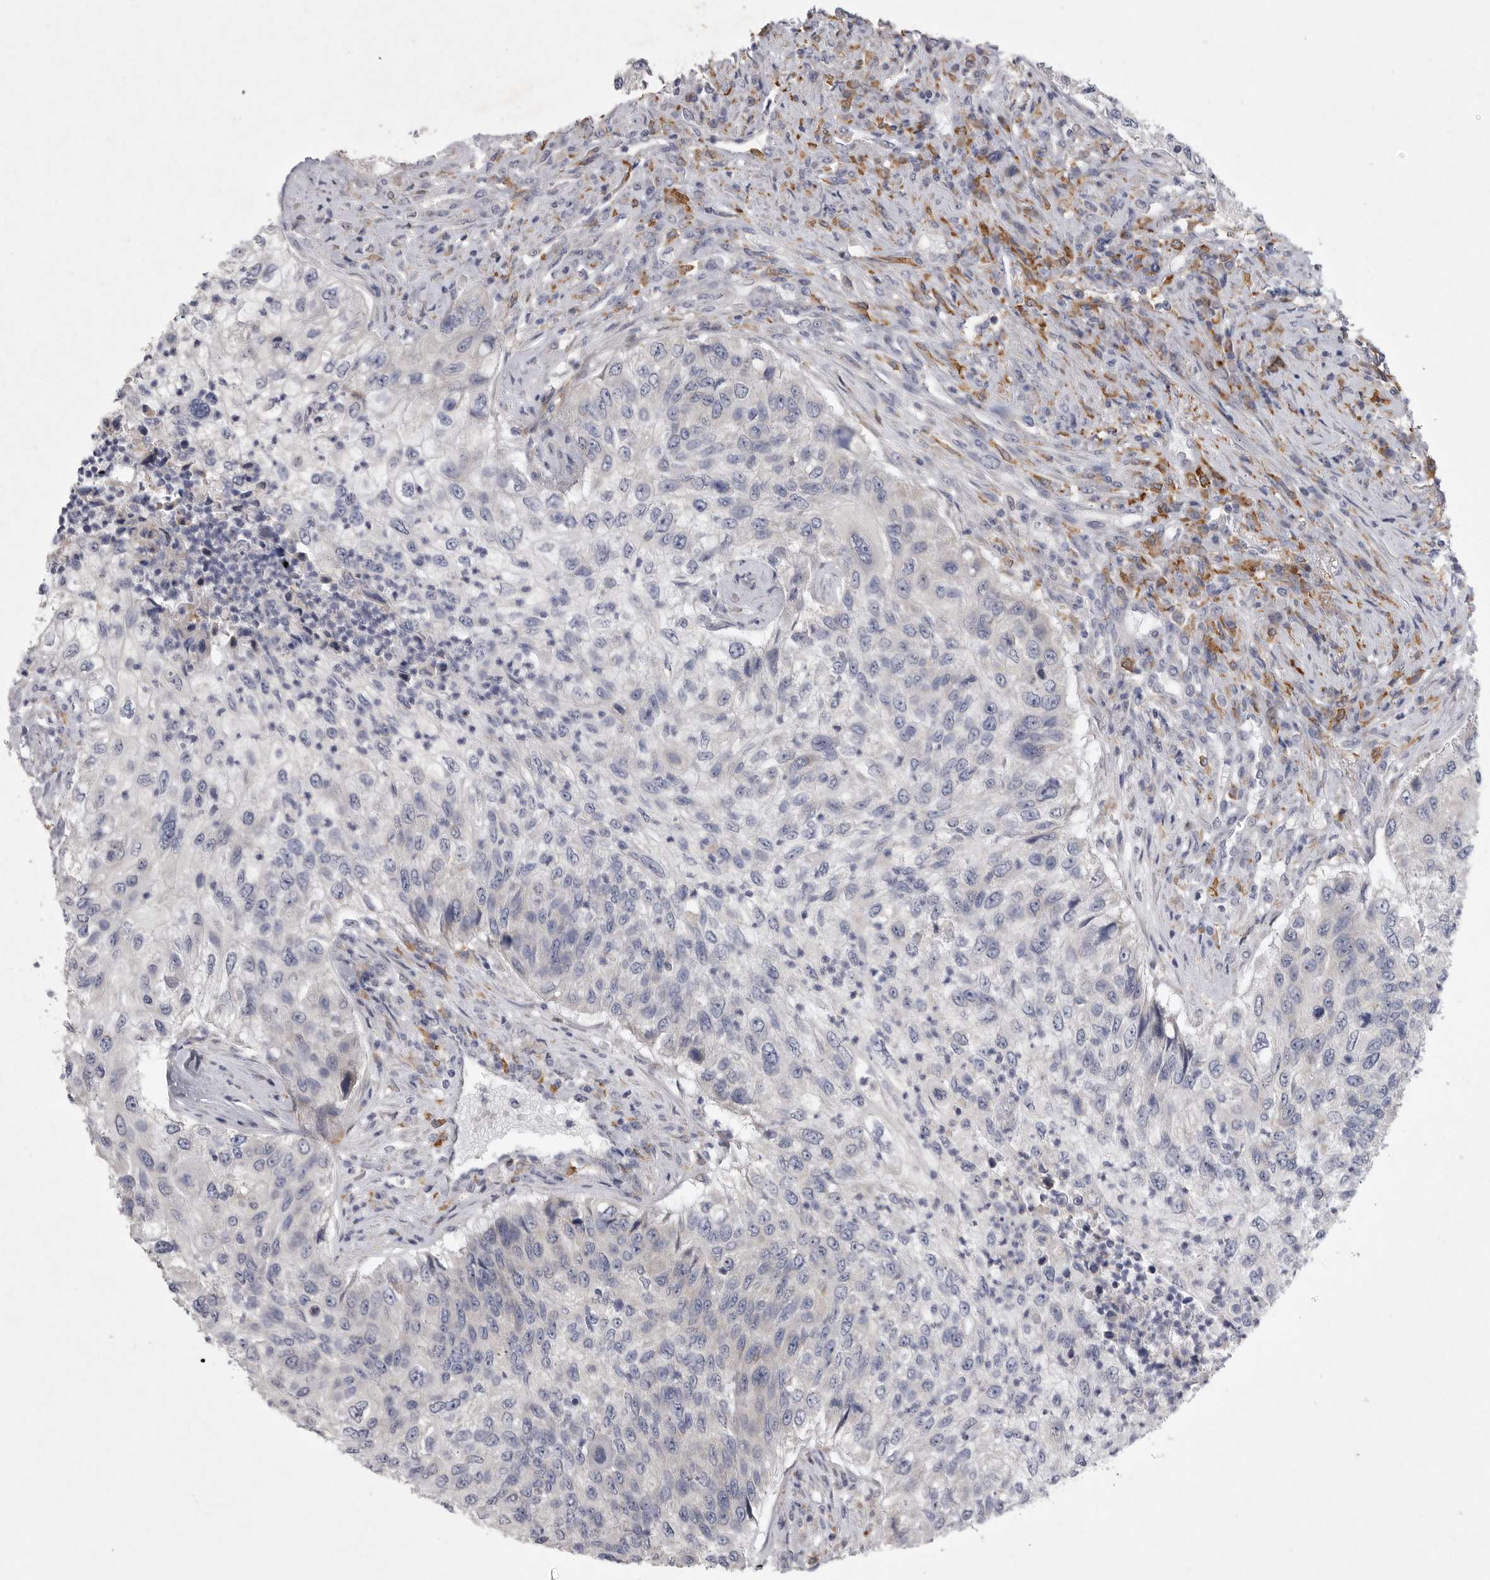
{"staining": {"intensity": "negative", "quantity": "none", "location": "none"}, "tissue": "urothelial cancer", "cell_type": "Tumor cells", "image_type": "cancer", "snomed": [{"axis": "morphology", "description": "Urothelial carcinoma, High grade"}, {"axis": "topography", "description": "Urinary bladder"}], "caption": "Immunohistochemistry of human high-grade urothelial carcinoma demonstrates no staining in tumor cells.", "gene": "EDEM3", "patient": {"sex": "female", "age": 60}}